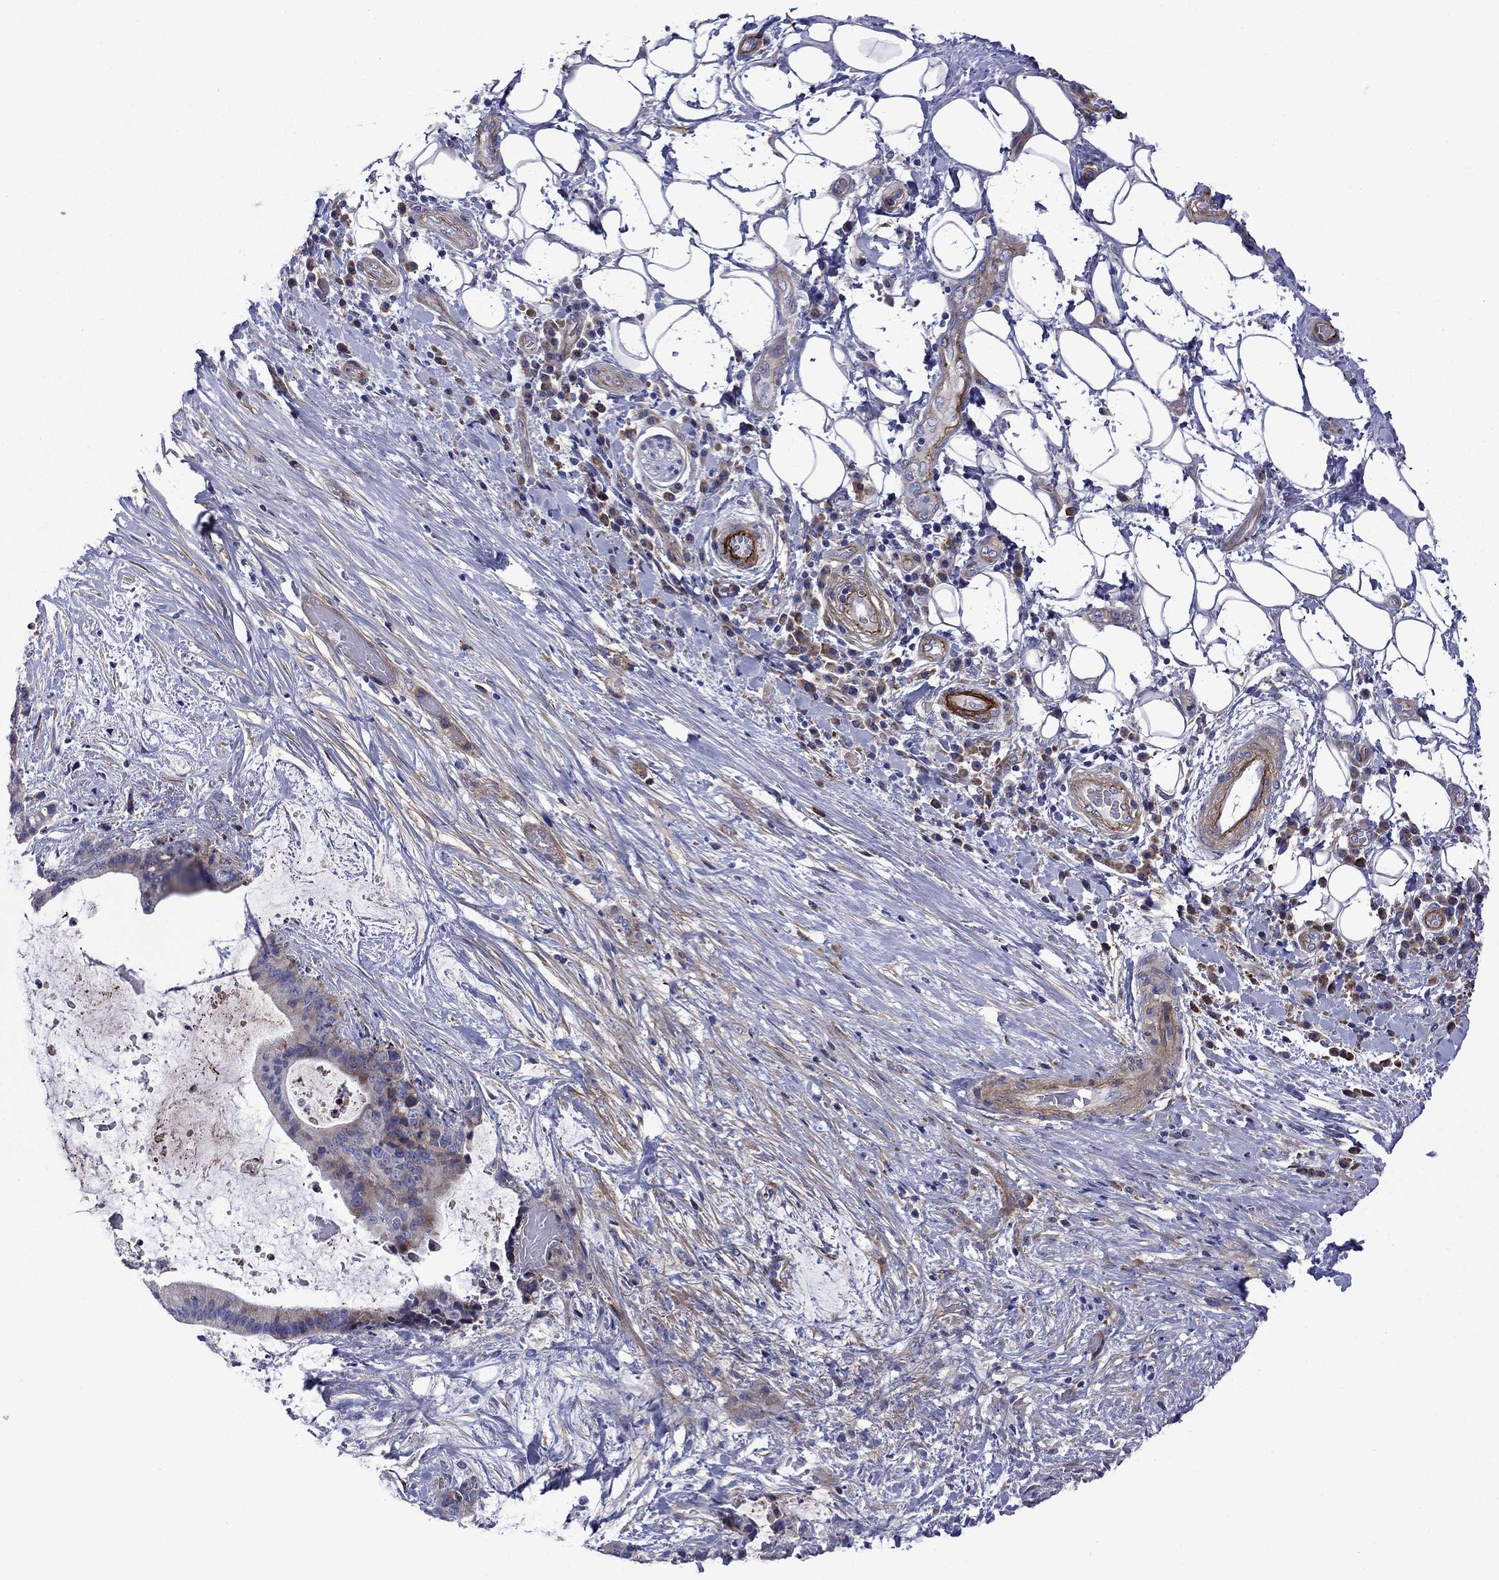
{"staining": {"intensity": "moderate", "quantity": "<25%", "location": "cytoplasmic/membranous"}, "tissue": "liver cancer", "cell_type": "Tumor cells", "image_type": "cancer", "snomed": [{"axis": "morphology", "description": "Cholangiocarcinoma"}, {"axis": "topography", "description": "Liver"}], "caption": "Human liver cancer (cholangiocarcinoma) stained with a brown dye shows moderate cytoplasmic/membranous positive positivity in about <25% of tumor cells.", "gene": "HSPG2", "patient": {"sex": "female", "age": 73}}